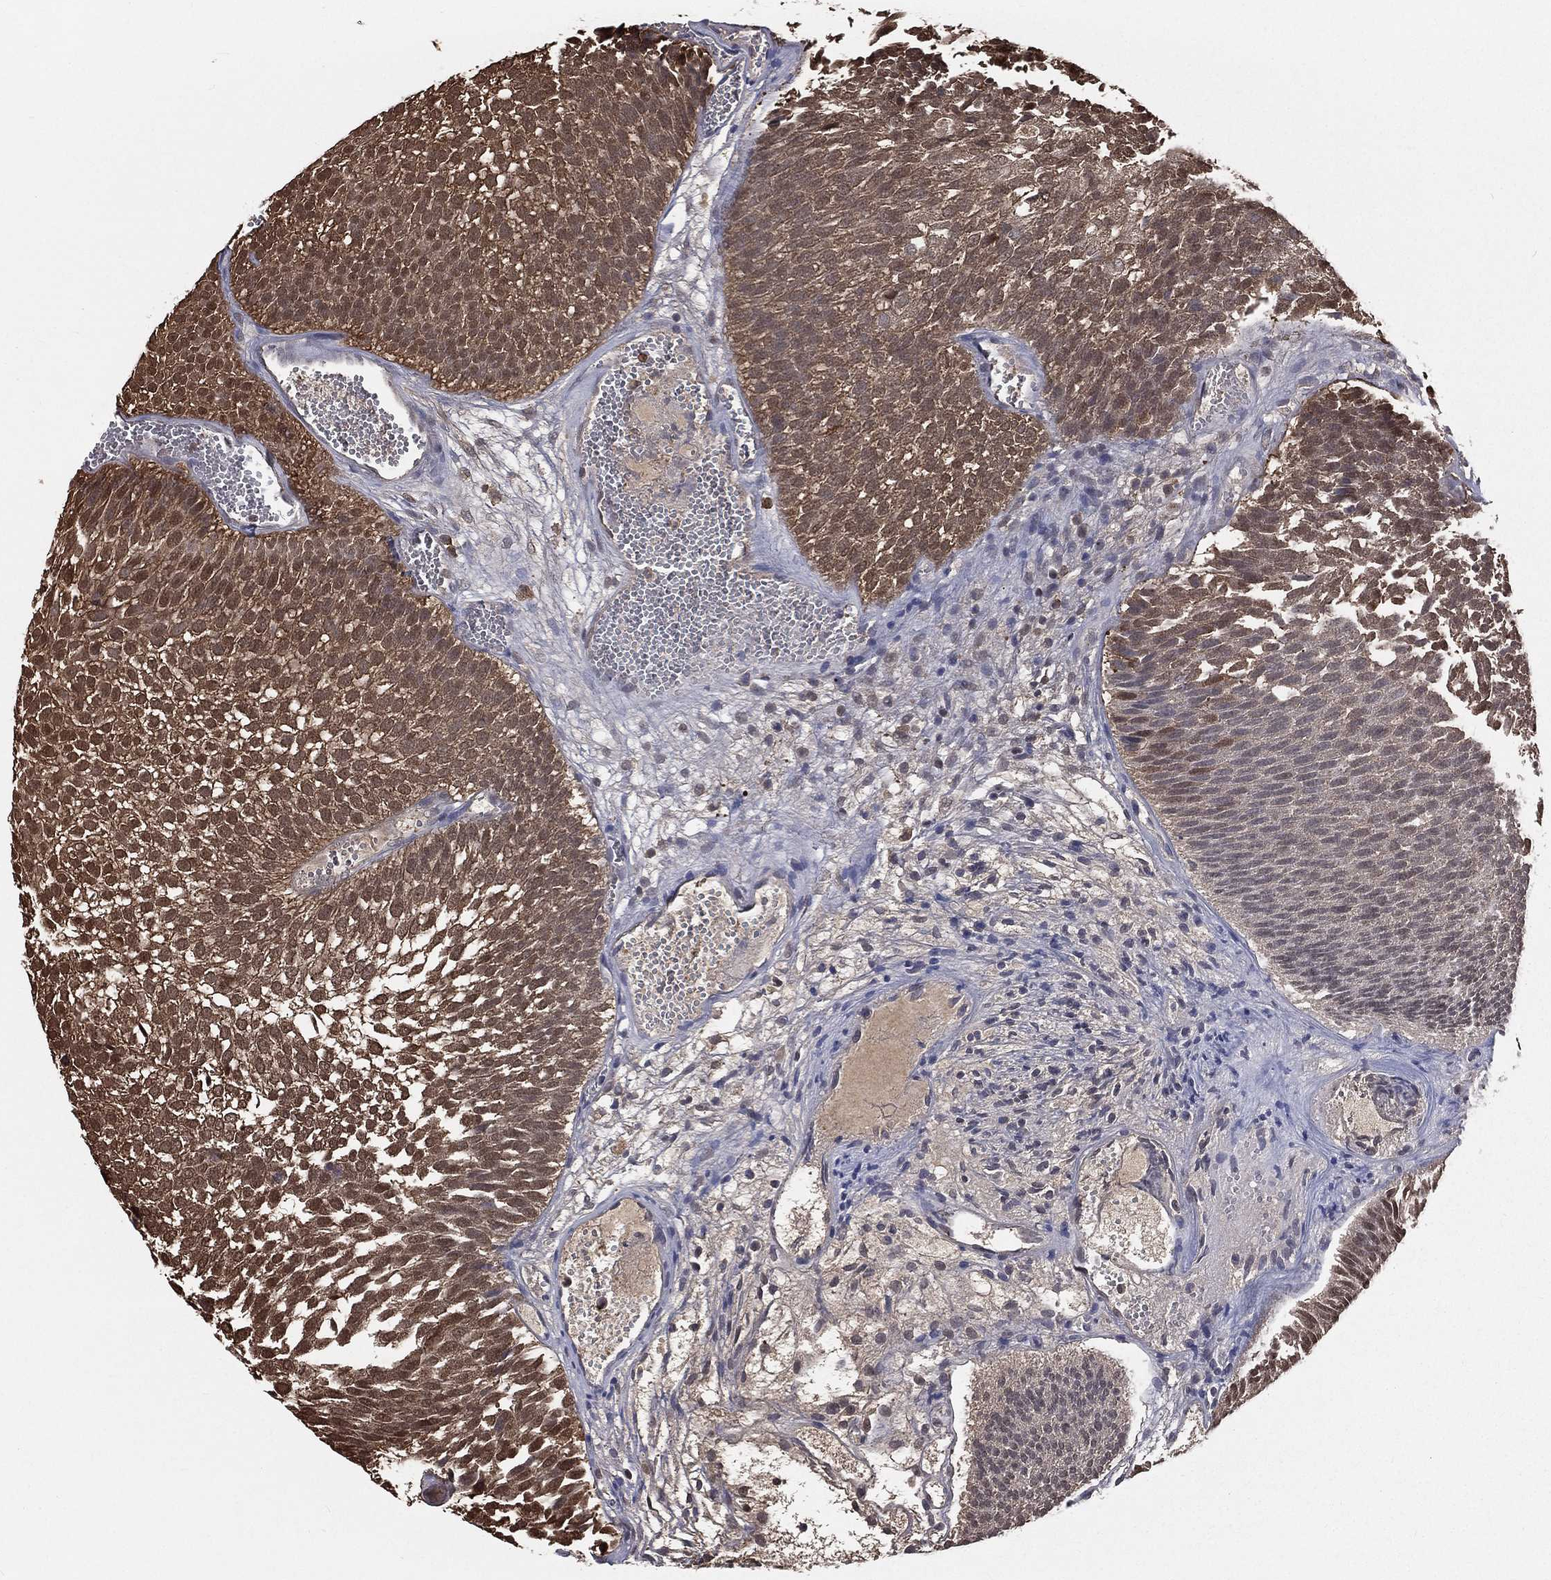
{"staining": {"intensity": "moderate", "quantity": "25%-75%", "location": "cytoplasmic/membranous,nuclear"}, "tissue": "urothelial cancer", "cell_type": "Tumor cells", "image_type": "cancer", "snomed": [{"axis": "morphology", "description": "Urothelial carcinoma, Low grade"}, {"axis": "topography", "description": "Urinary bladder"}], "caption": "This photomicrograph exhibits low-grade urothelial carcinoma stained with immunohistochemistry to label a protein in brown. The cytoplasmic/membranous and nuclear of tumor cells show moderate positivity for the protein. Nuclei are counter-stained blue.", "gene": "TBC1D2", "patient": {"sex": "male", "age": 52}}